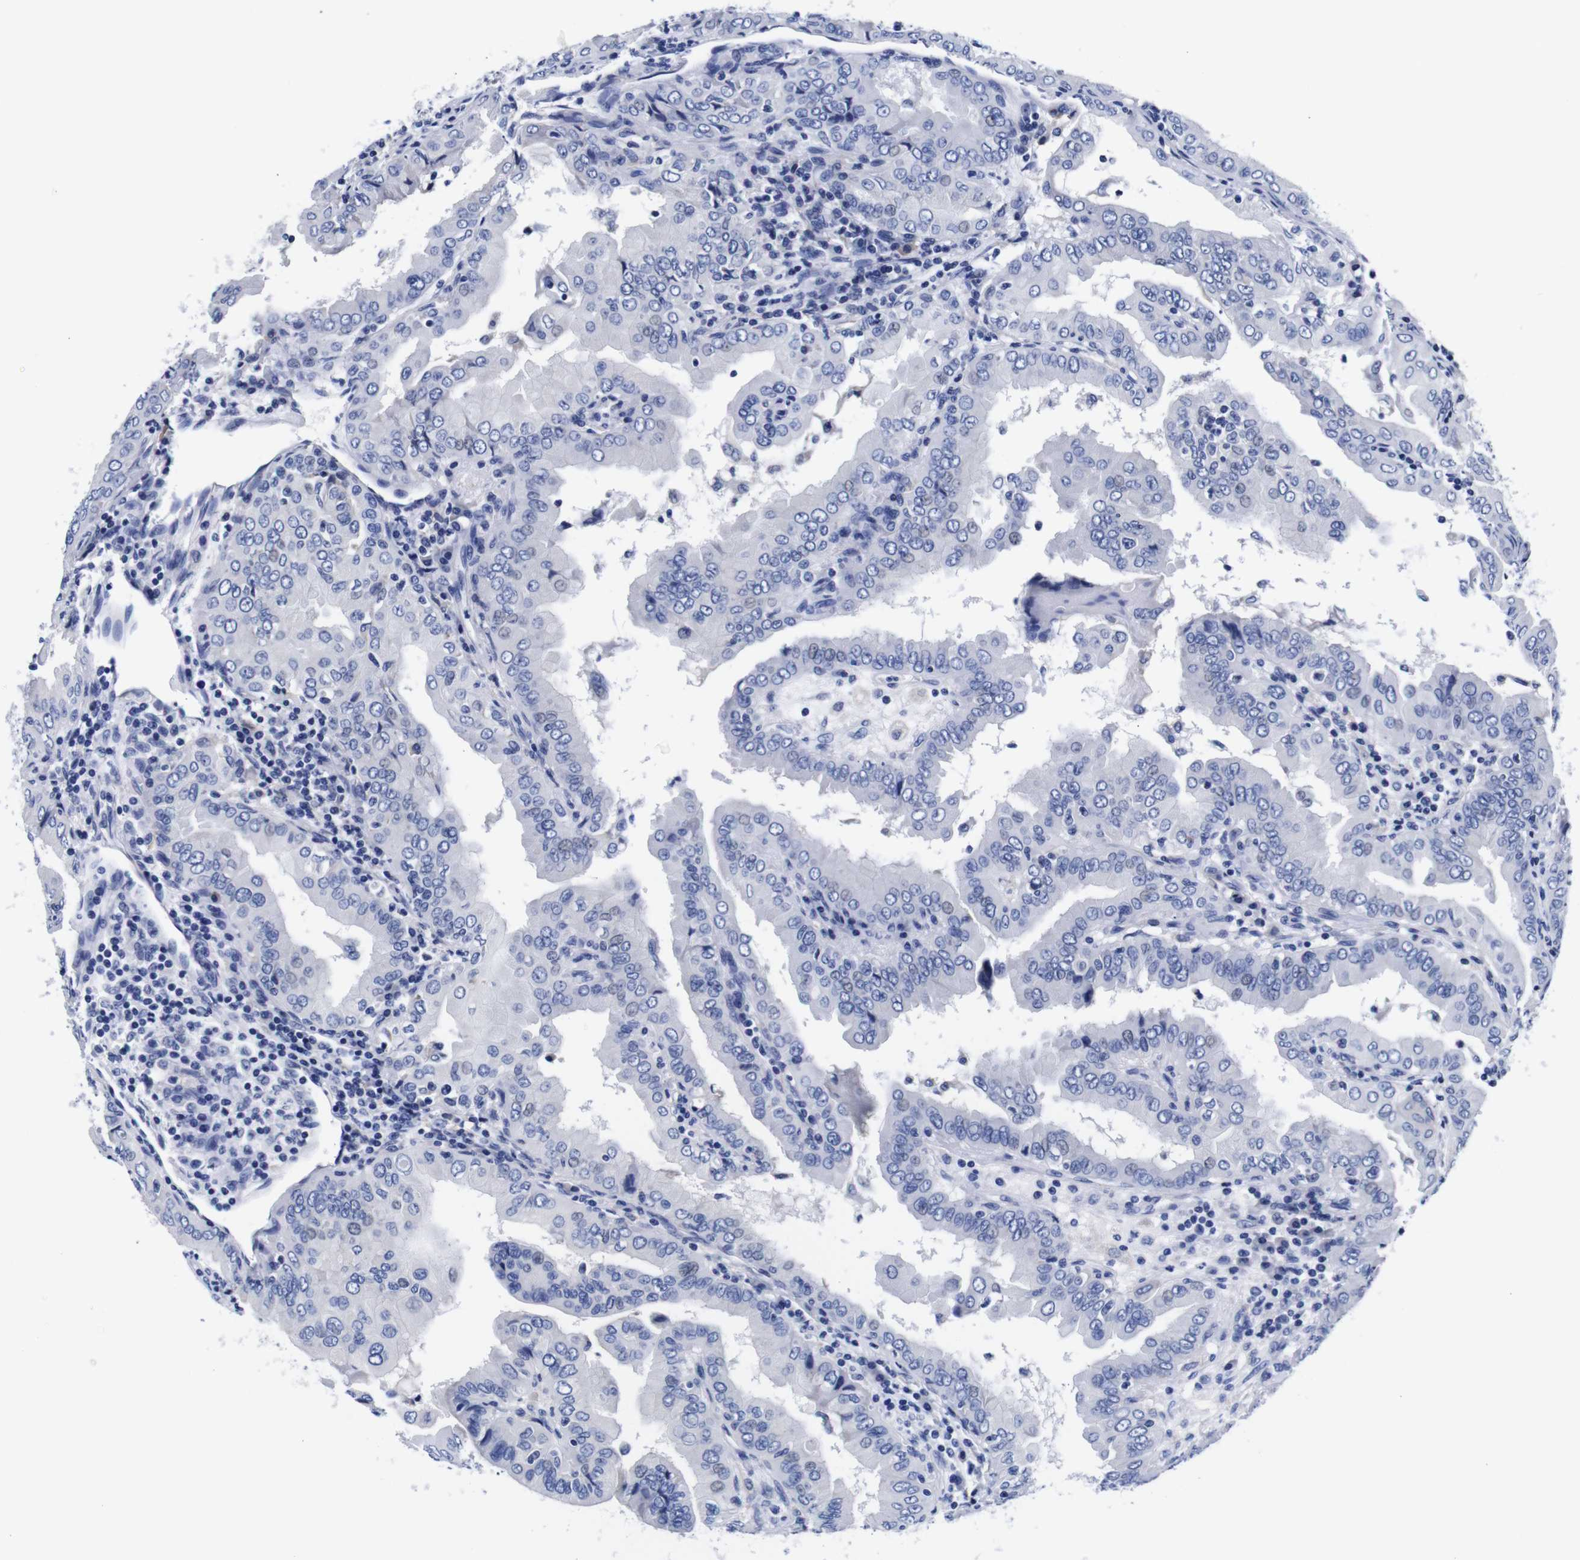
{"staining": {"intensity": "negative", "quantity": "none", "location": "none"}, "tissue": "thyroid cancer", "cell_type": "Tumor cells", "image_type": "cancer", "snomed": [{"axis": "morphology", "description": "Papillary adenocarcinoma, NOS"}, {"axis": "topography", "description": "Thyroid gland"}], "caption": "Human thyroid cancer stained for a protein using immunohistochemistry (IHC) shows no staining in tumor cells.", "gene": "CLEC4G", "patient": {"sex": "male", "age": 33}}